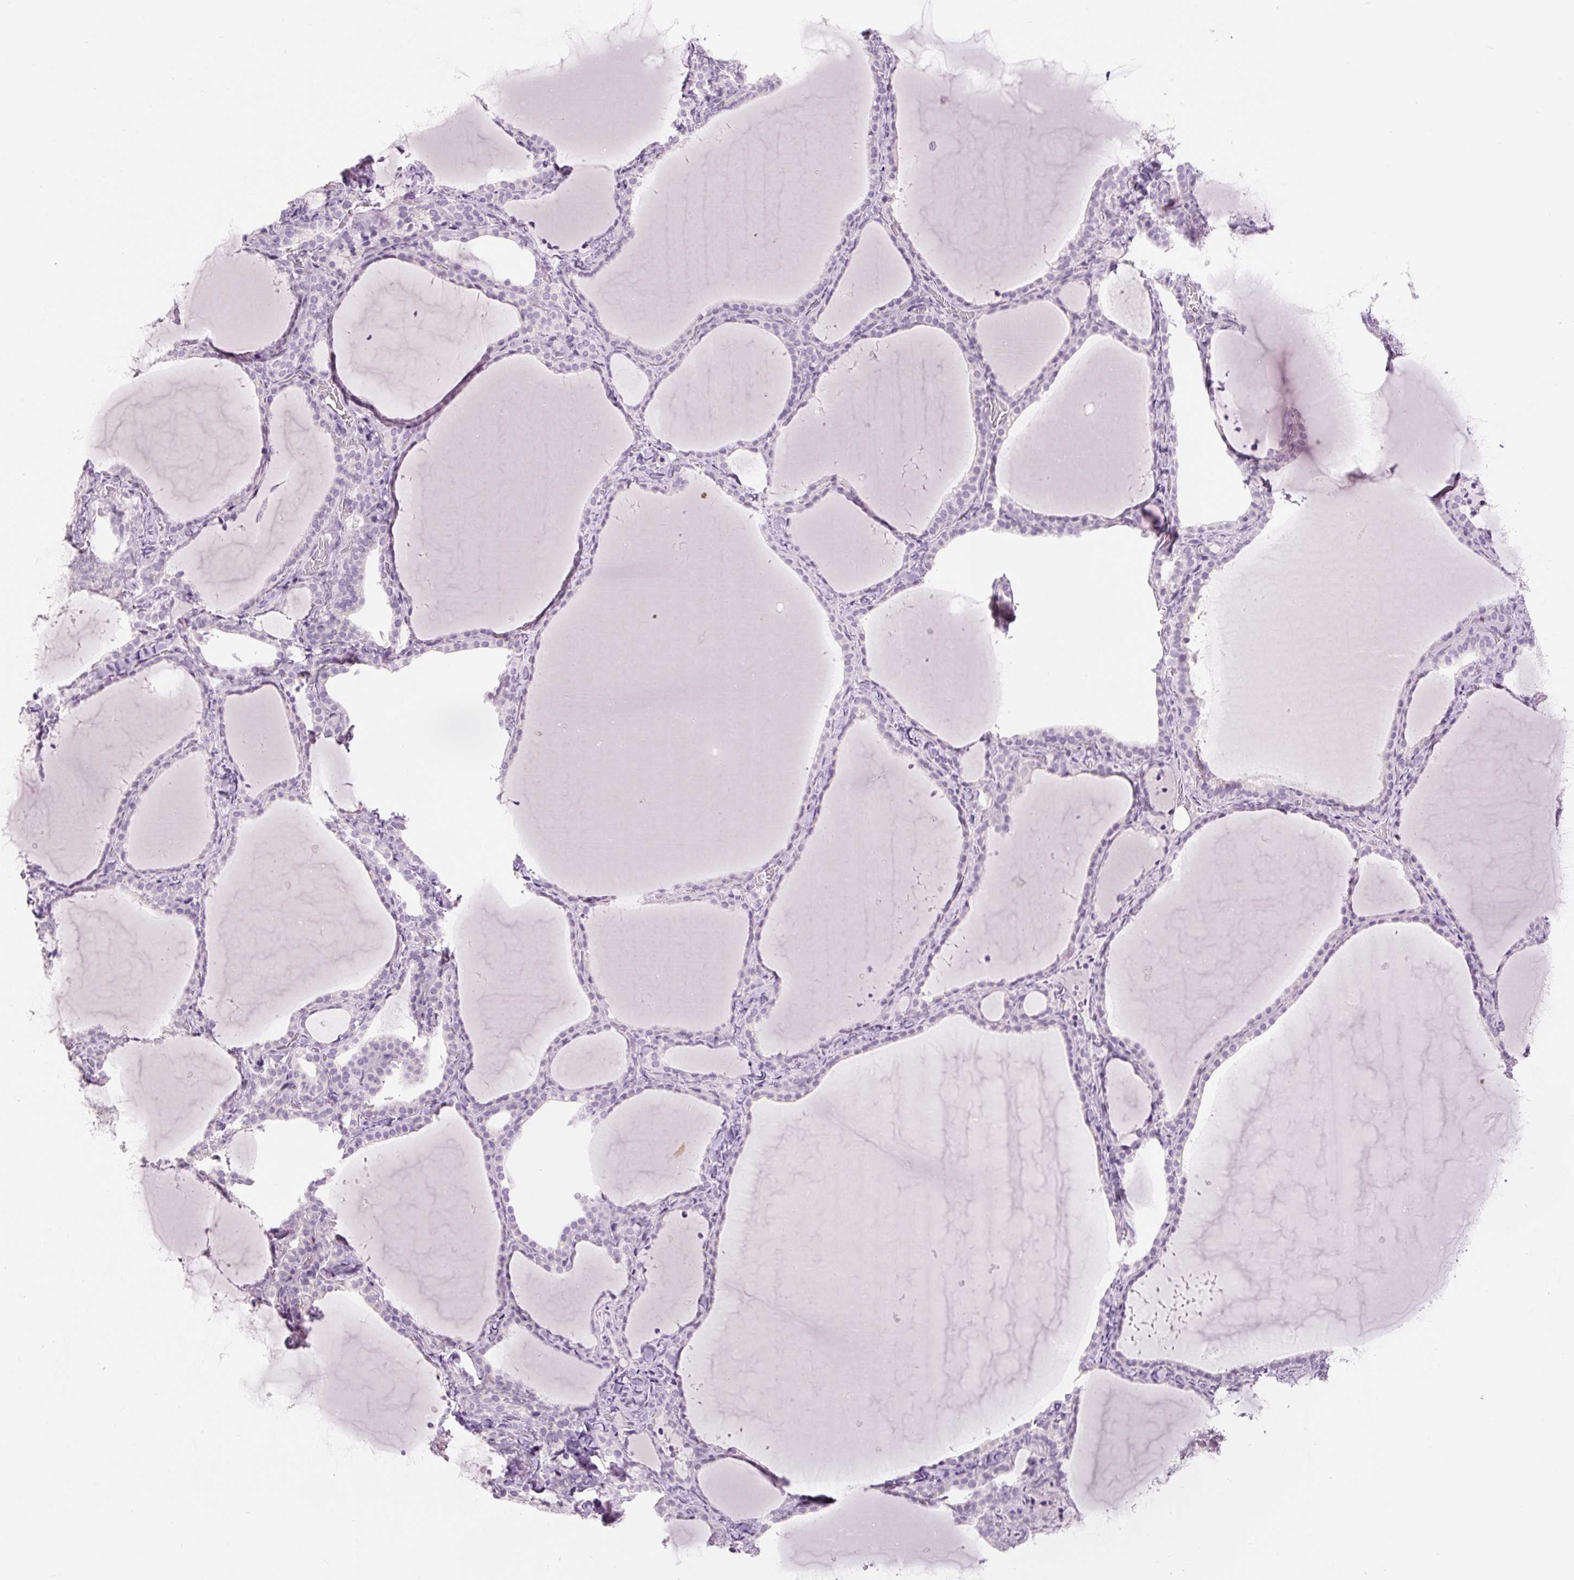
{"staining": {"intensity": "negative", "quantity": "none", "location": "none"}, "tissue": "thyroid gland", "cell_type": "Glandular cells", "image_type": "normal", "snomed": [{"axis": "morphology", "description": "Normal tissue, NOS"}, {"axis": "topography", "description": "Thyroid gland"}], "caption": "Image shows no protein expression in glandular cells of benign thyroid gland.", "gene": "SIX1", "patient": {"sex": "female", "age": 22}}